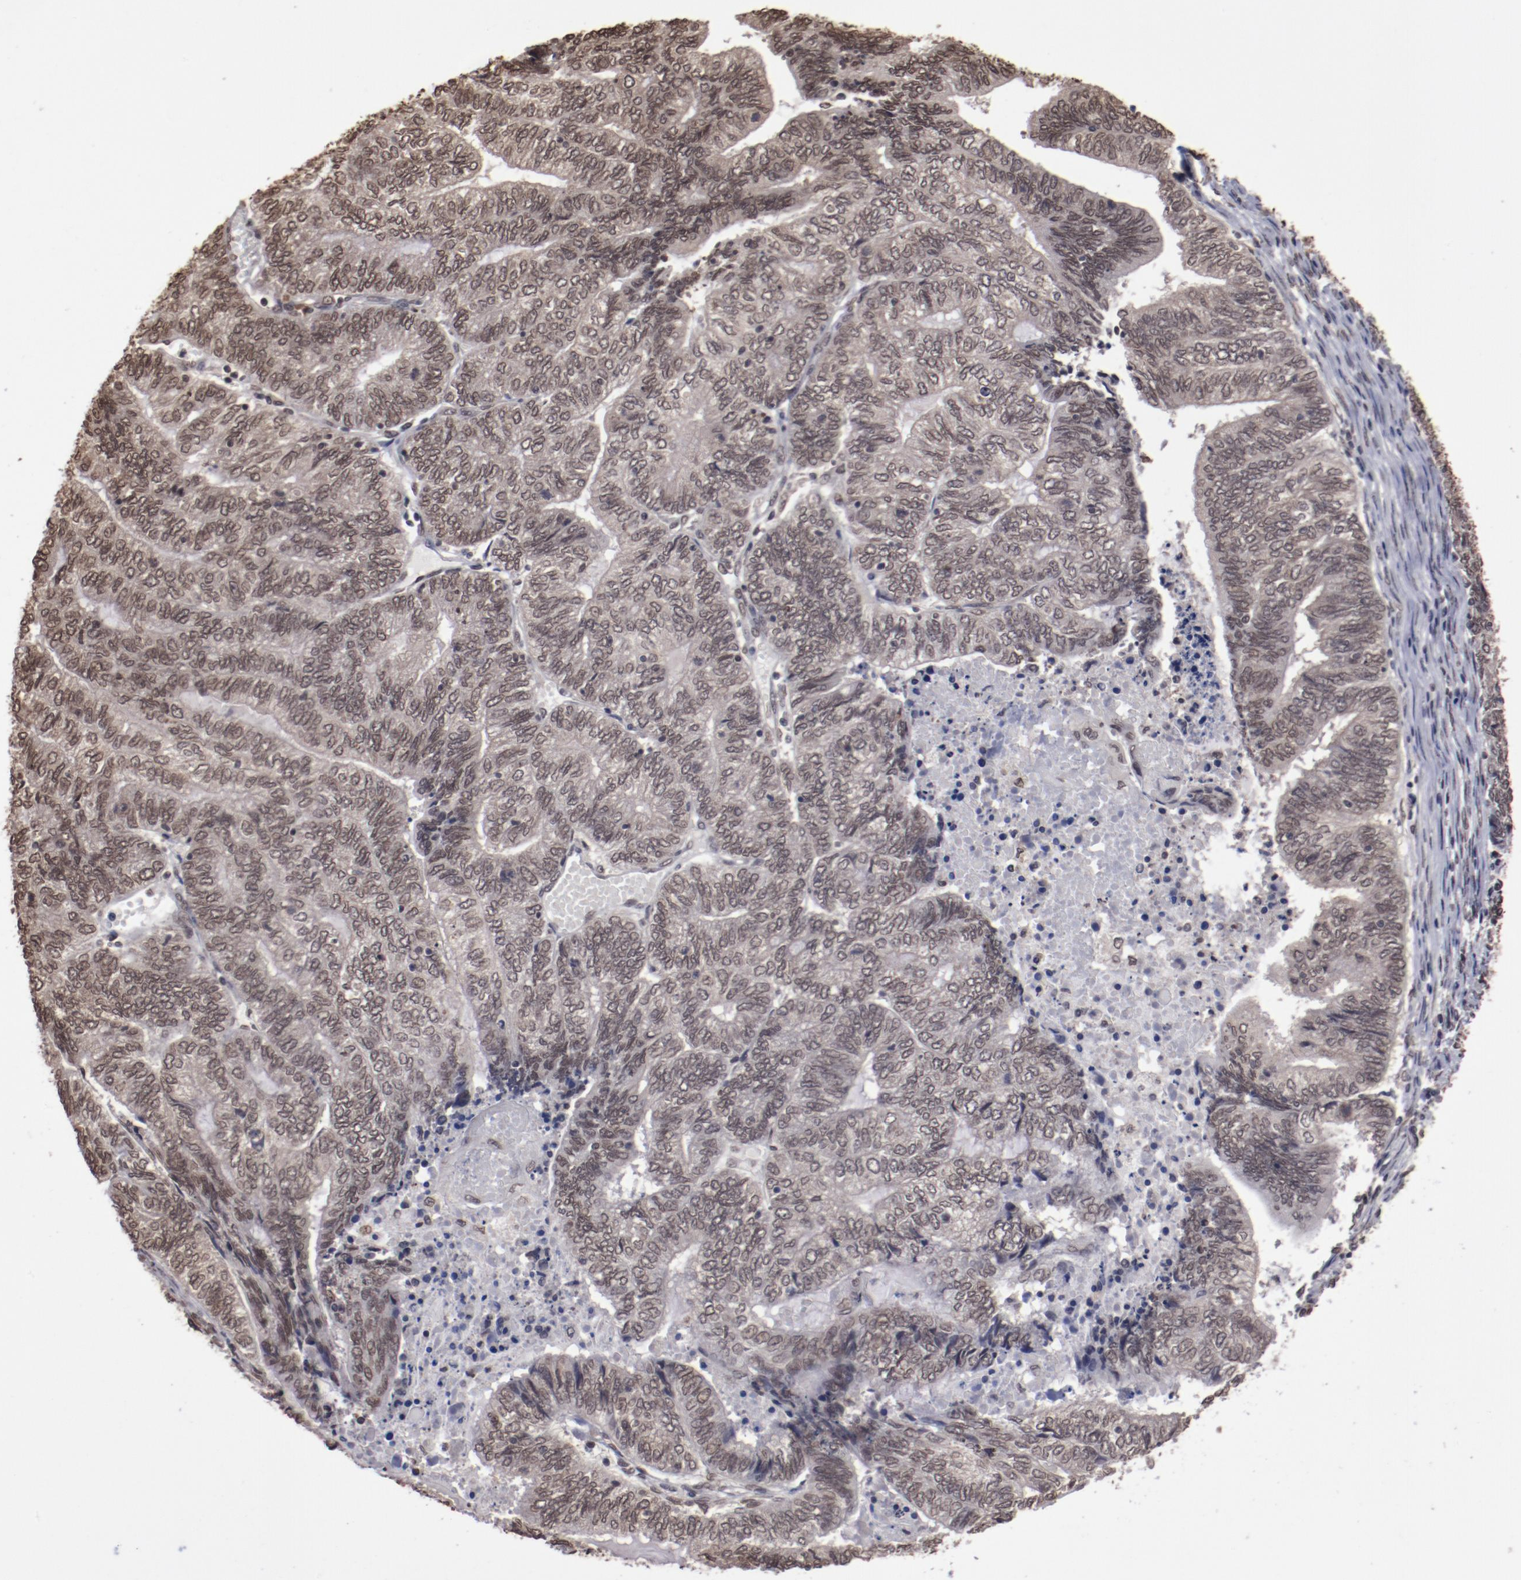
{"staining": {"intensity": "moderate", "quantity": ">75%", "location": "nuclear"}, "tissue": "endometrial cancer", "cell_type": "Tumor cells", "image_type": "cancer", "snomed": [{"axis": "morphology", "description": "Adenocarcinoma, NOS"}, {"axis": "topography", "description": "Uterus"}, {"axis": "topography", "description": "Endometrium"}], "caption": "Adenocarcinoma (endometrial) stained for a protein (brown) exhibits moderate nuclear positive positivity in approximately >75% of tumor cells.", "gene": "AKT1", "patient": {"sex": "female", "age": 70}}